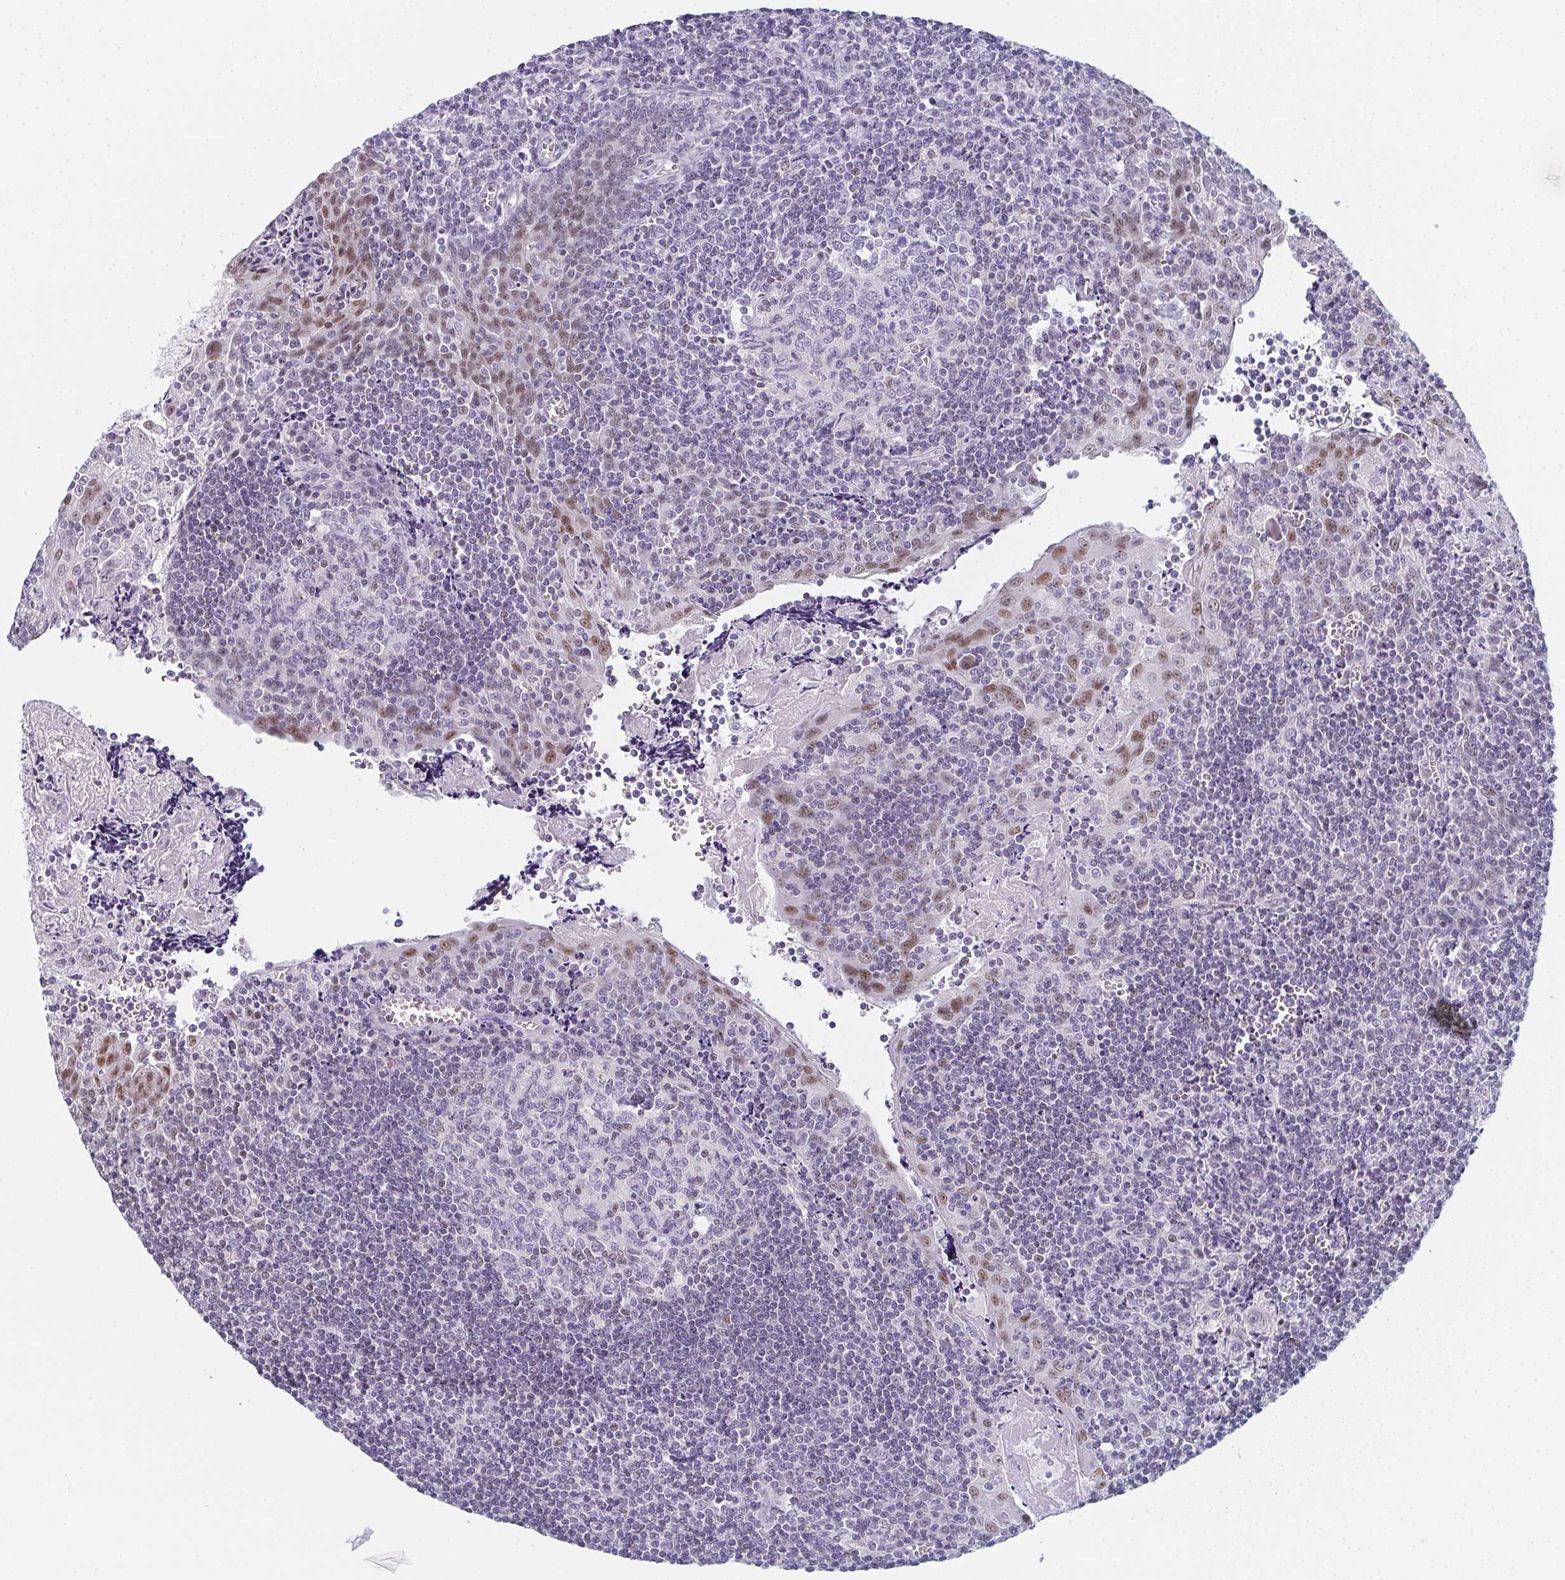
{"staining": {"intensity": "moderate", "quantity": "<25%", "location": "nuclear"}, "tissue": "tonsil", "cell_type": "Germinal center cells", "image_type": "normal", "snomed": [{"axis": "morphology", "description": "Normal tissue, NOS"}, {"axis": "morphology", "description": "Inflammation, NOS"}, {"axis": "topography", "description": "Tonsil"}], "caption": "Moderate nuclear protein staining is seen in about <25% of germinal center cells in tonsil. (DAB IHC, brown staining for protein, blue staining for nuclei).", "gene": "PYCR3", "patient": {"sex": "female", "age": 31}}